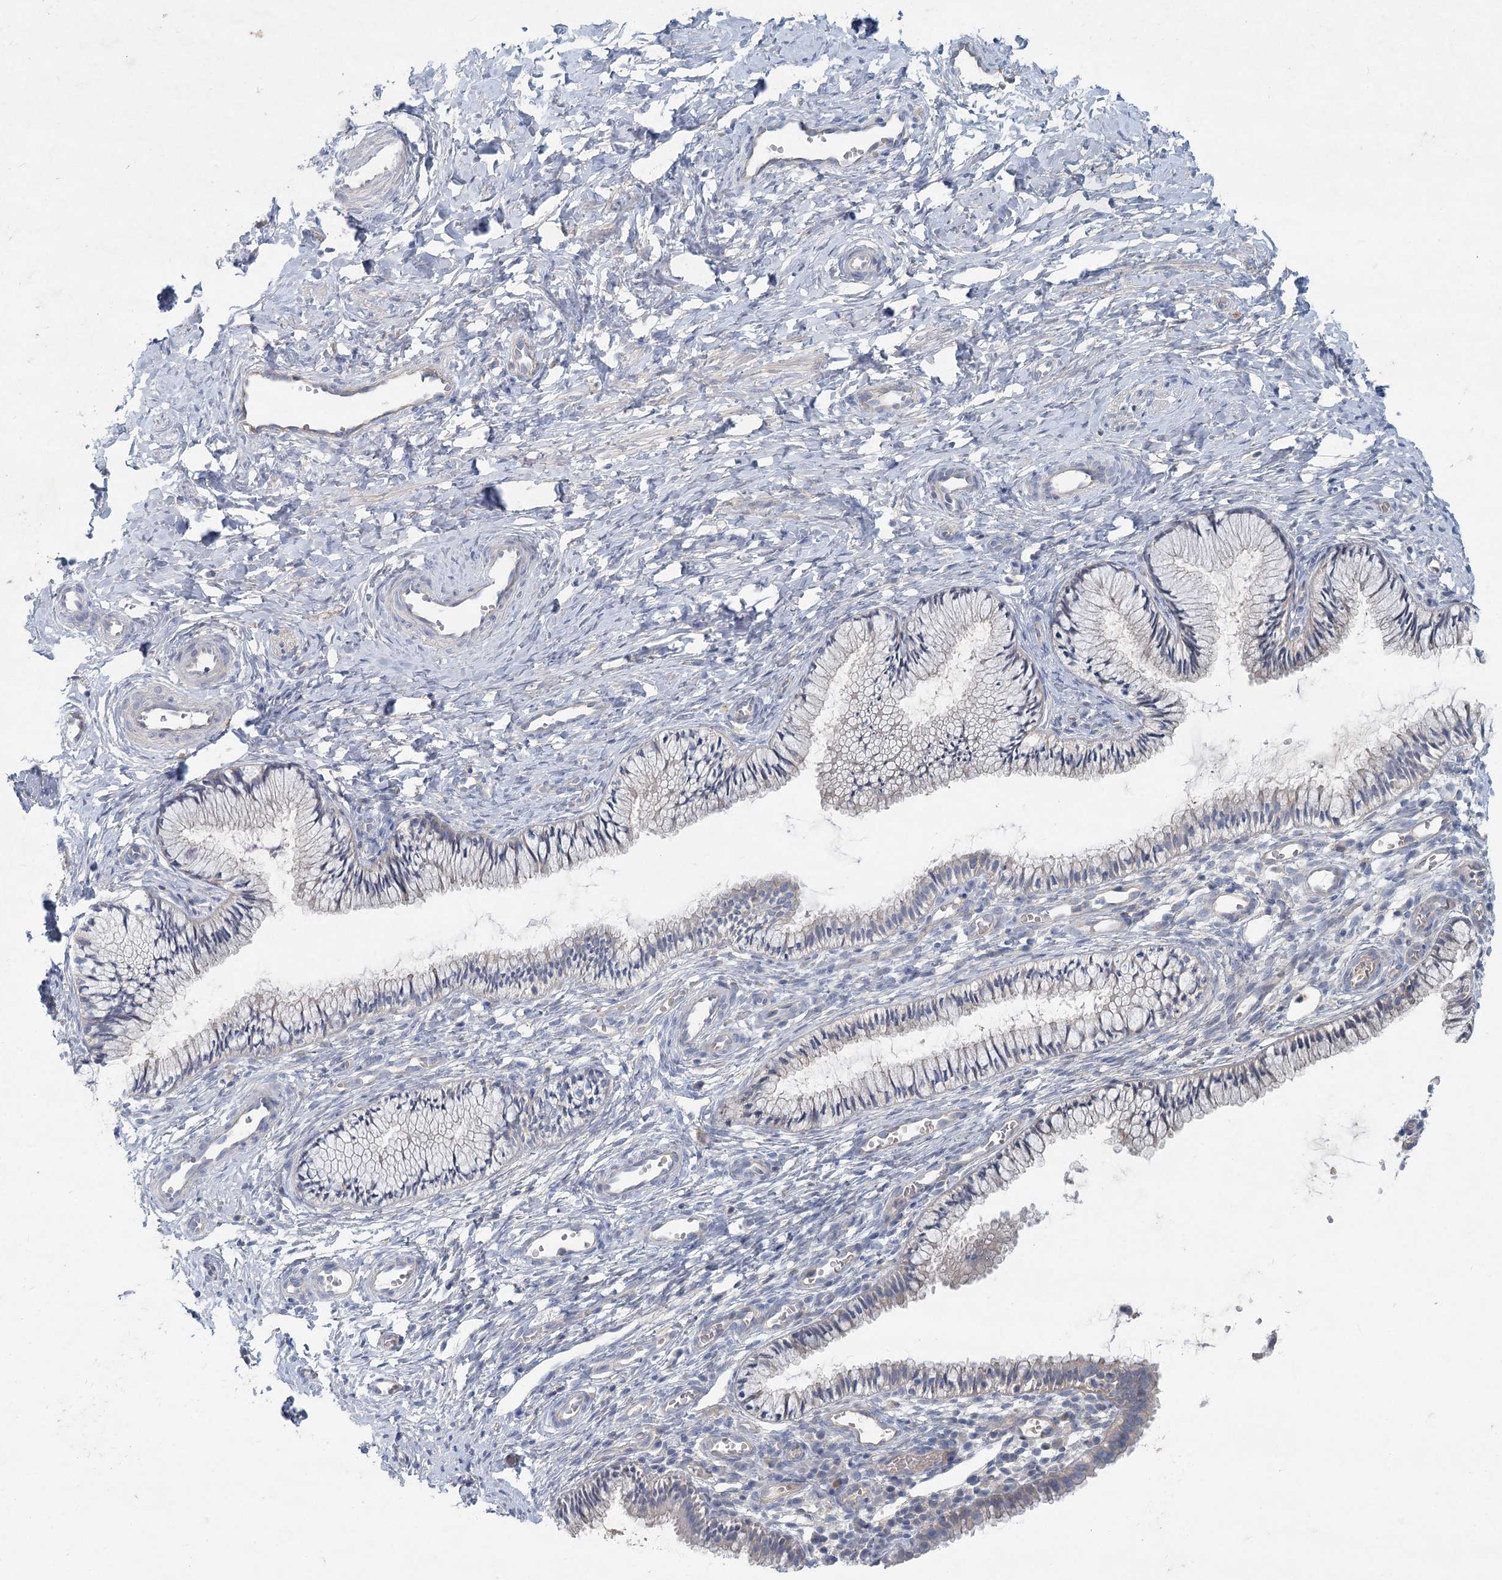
{"staining": {"intensity": "negative", "quantity": "none", "location": "none"}, "tissue": "cervix", "cell_type": "Glandular cells", "image_type": "normal", "snomed": [{"axis": "morphology", "description": "Normal tissue, NOS"}, {"axis": "topography", "description": "Cervix"}], "caption": "Glandular cells show no significant protein expression in normal cervix.", "gene": "DNMBP", "patient": {"sex": "female", "age": 27}}